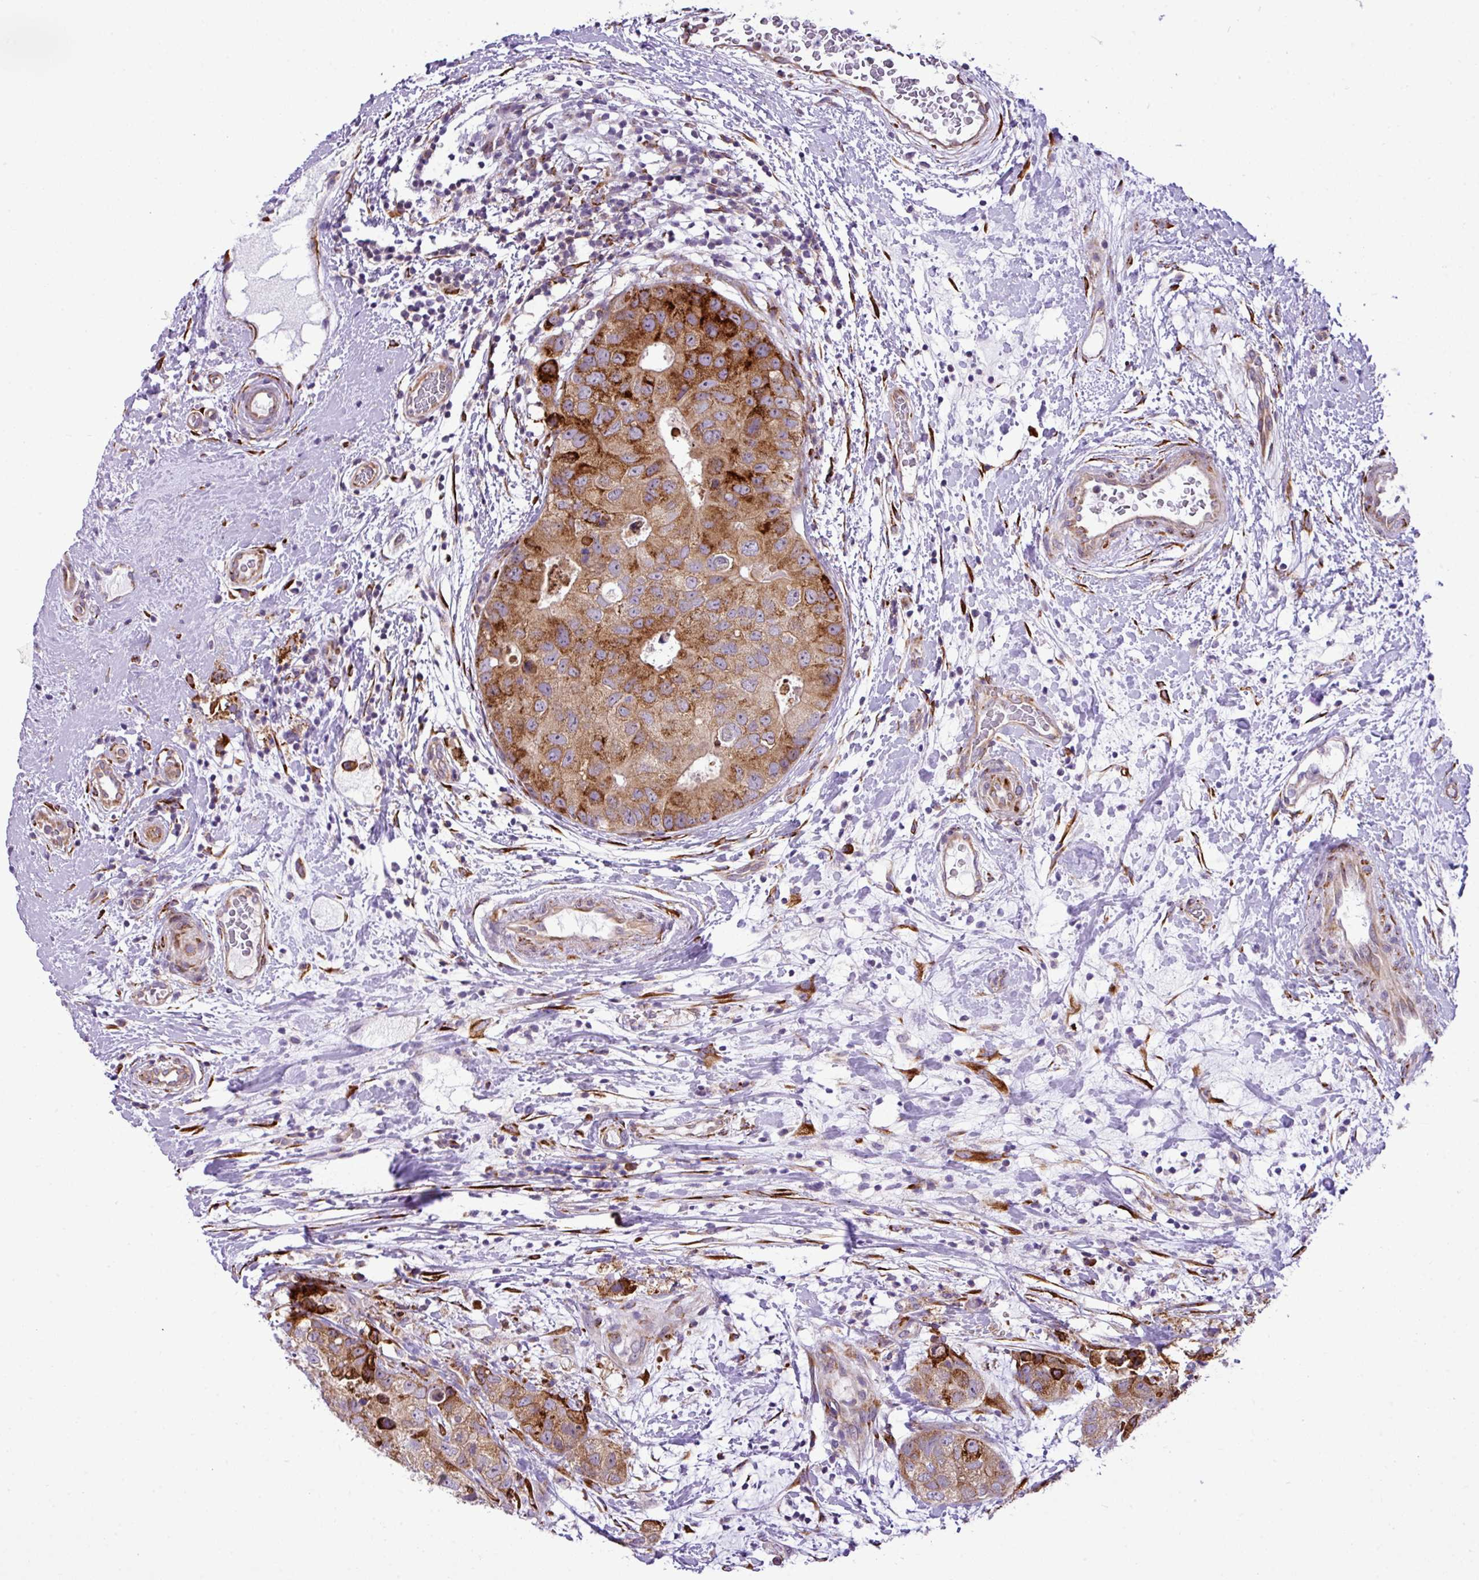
{"staining": {"intensity": "strong", "quantity": ">75%", "location": "cytoplasmic/membranous"}, "tissue": "breast cancer", "cell_type": "Tumor cells", "image_type": "cancer", "snomed": [{"axis": "morphology", "description": "Duct carcinoma"}, {"axis": "topography", "description": "Breast"}], "caption": "Protein expression analysis of human invasive ductal carcinoma (breast) reveals strong cytoplasmic/membranous positivity in about >75% of tumor cells.", "gene": "CFAP97", "patient": {"sex": "female", "age": 62}}